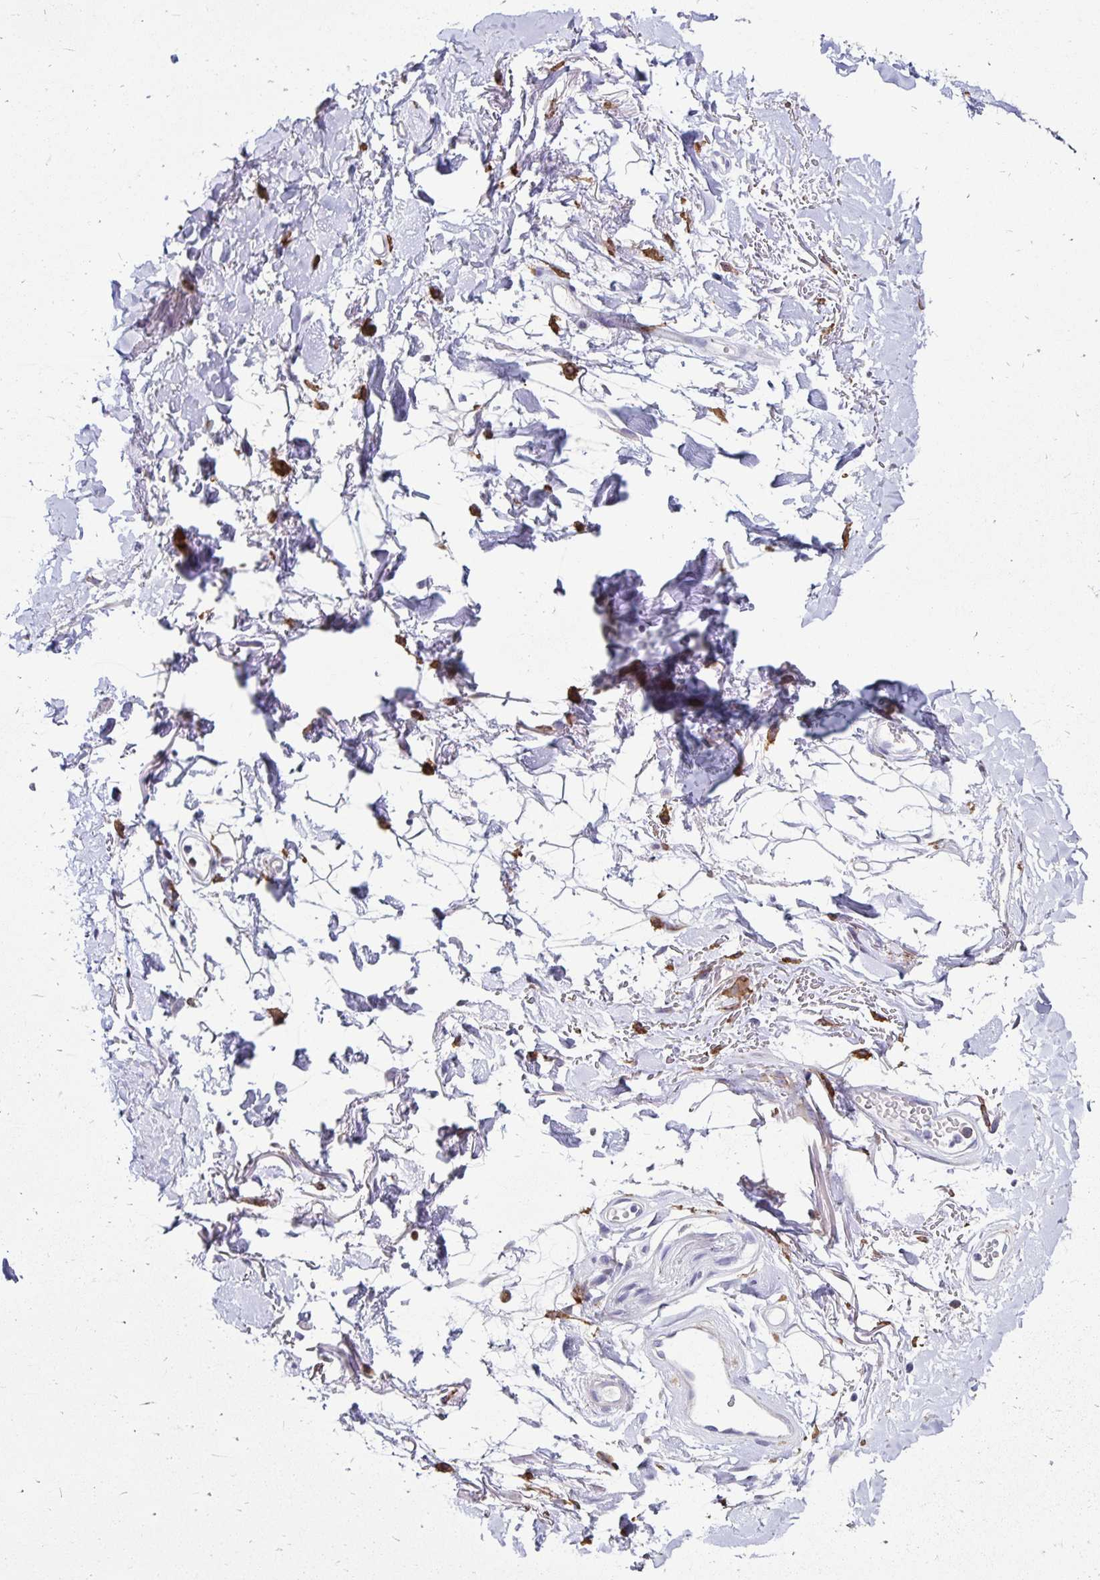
{"staining": {"intensity": "negative", "quantity": "none", "location": "none"}, "tissue": "adipose tissue", "cell_type": "Adipocytes", "image_type": "normal", "snomed": [{"axis": "morphology", "description": "Normal tissue, NOS"}, {"axis": "topography", "description": "Anal"}, {"axis": "topography", "description": "Peripheral nerve tissue"}], "caption": "High magnification brightfield microscopy of normal adipose tissue stained with DAB (3,3'-diaminobenzidine) (brown) and counterstained with hematoxylin (blue): adipocytes show no significant positivity. Brightfield microscopy of immunohistochemistry stained with DAB (brown) and hematoxylin (blue), captured at high magnification.", "gene": "TNS3", "patient": {"sex": "male", "age": 78}}